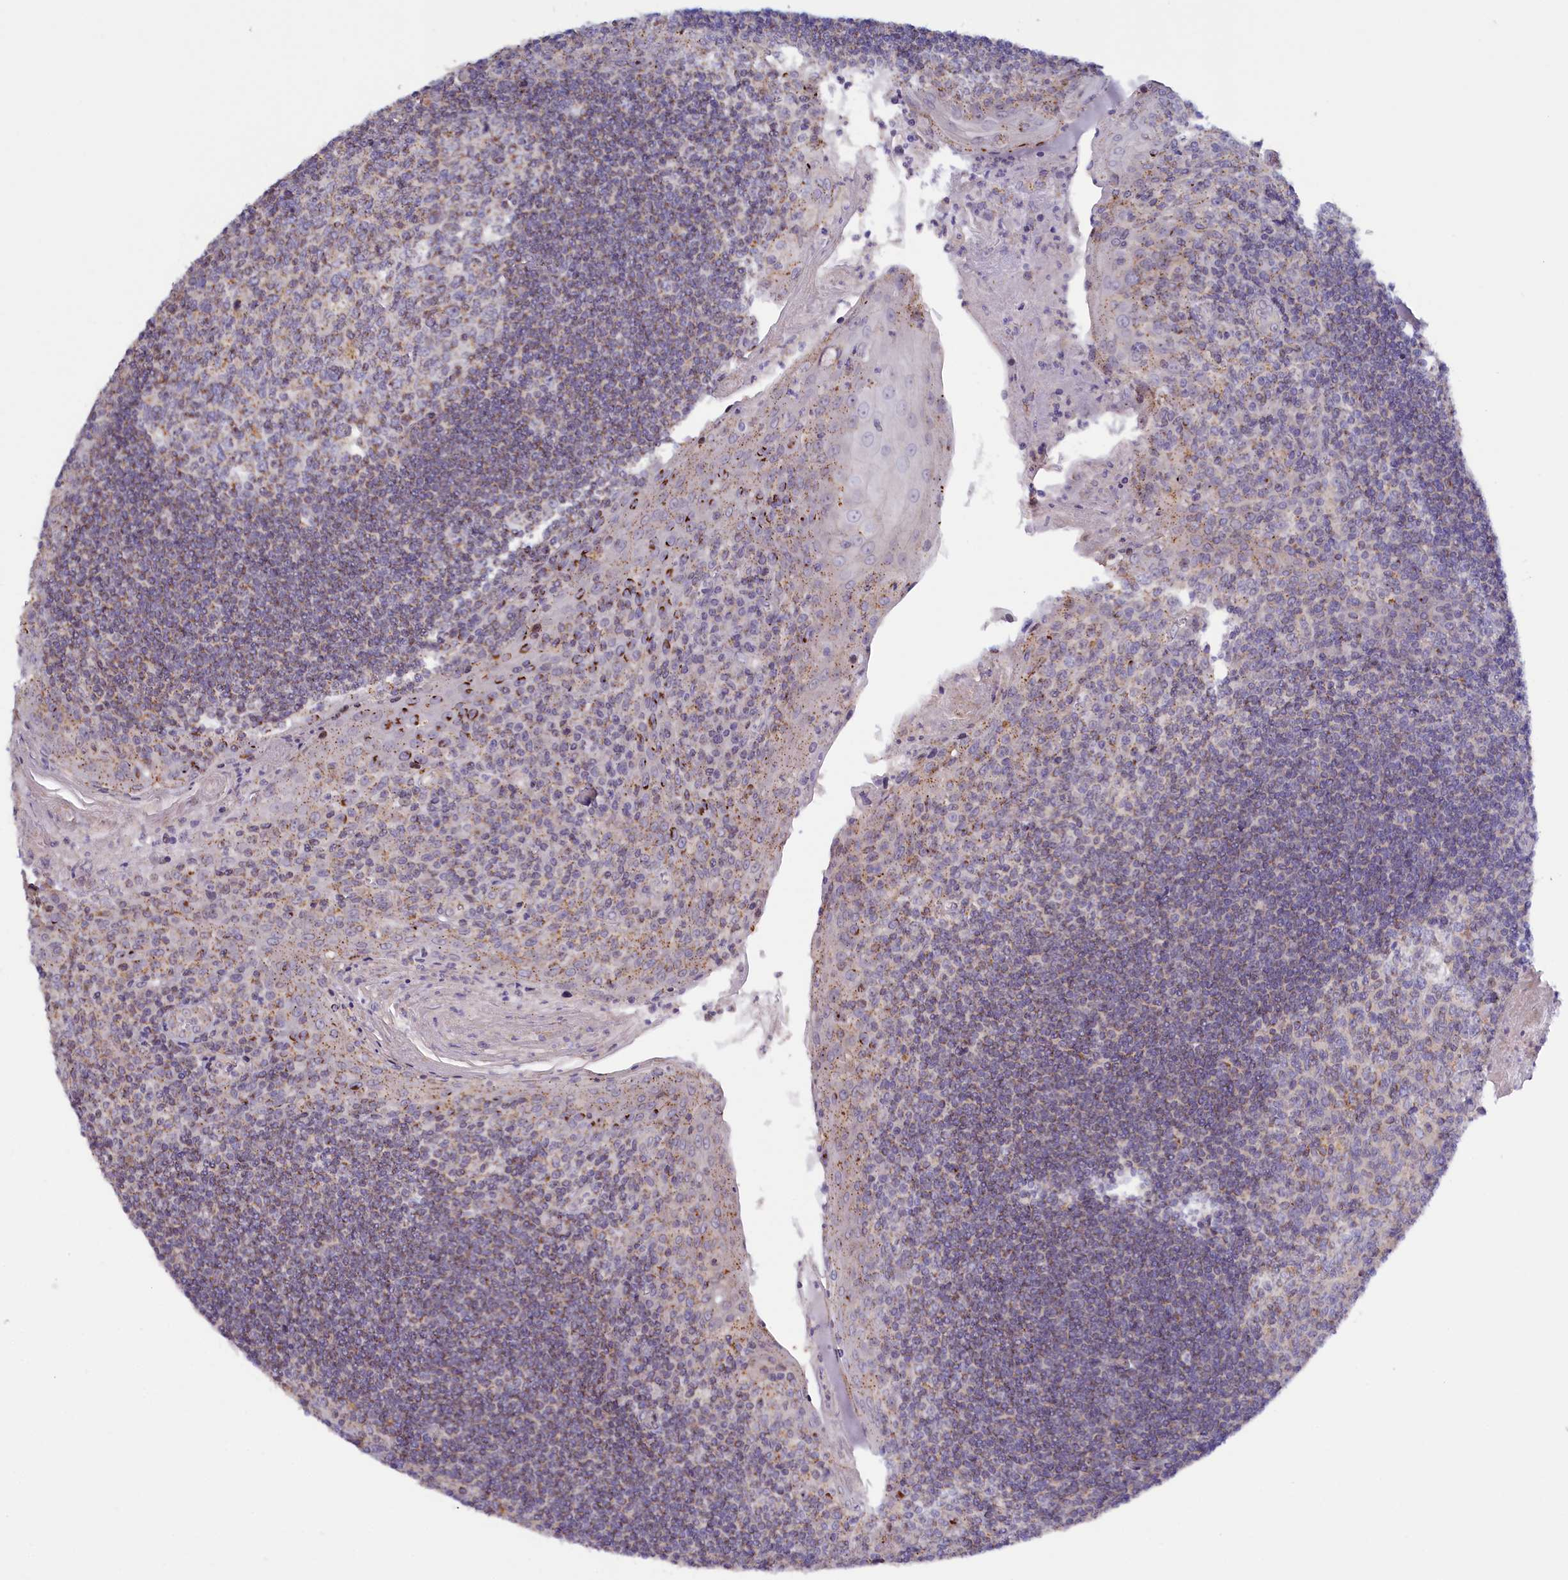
{"staining": {"intensity": "weak", "quantity": "<25%", "location": "cytoplasmic/membranous"}, "tissue": "tonsil", "cell_type": "Germinal center cells", "image_type": "normal", "snomed": [{"axis": "morphology", "description": "Normal tissue, NOS"}, {"axis": "topography", "description": "Tonsil"}], "caption": "Protein analysis of unremarkable tonsil exhibits no significant expression in germinal center cells.", "gene": "HYKK", "patient": {"sex": "male", "age": 27}}